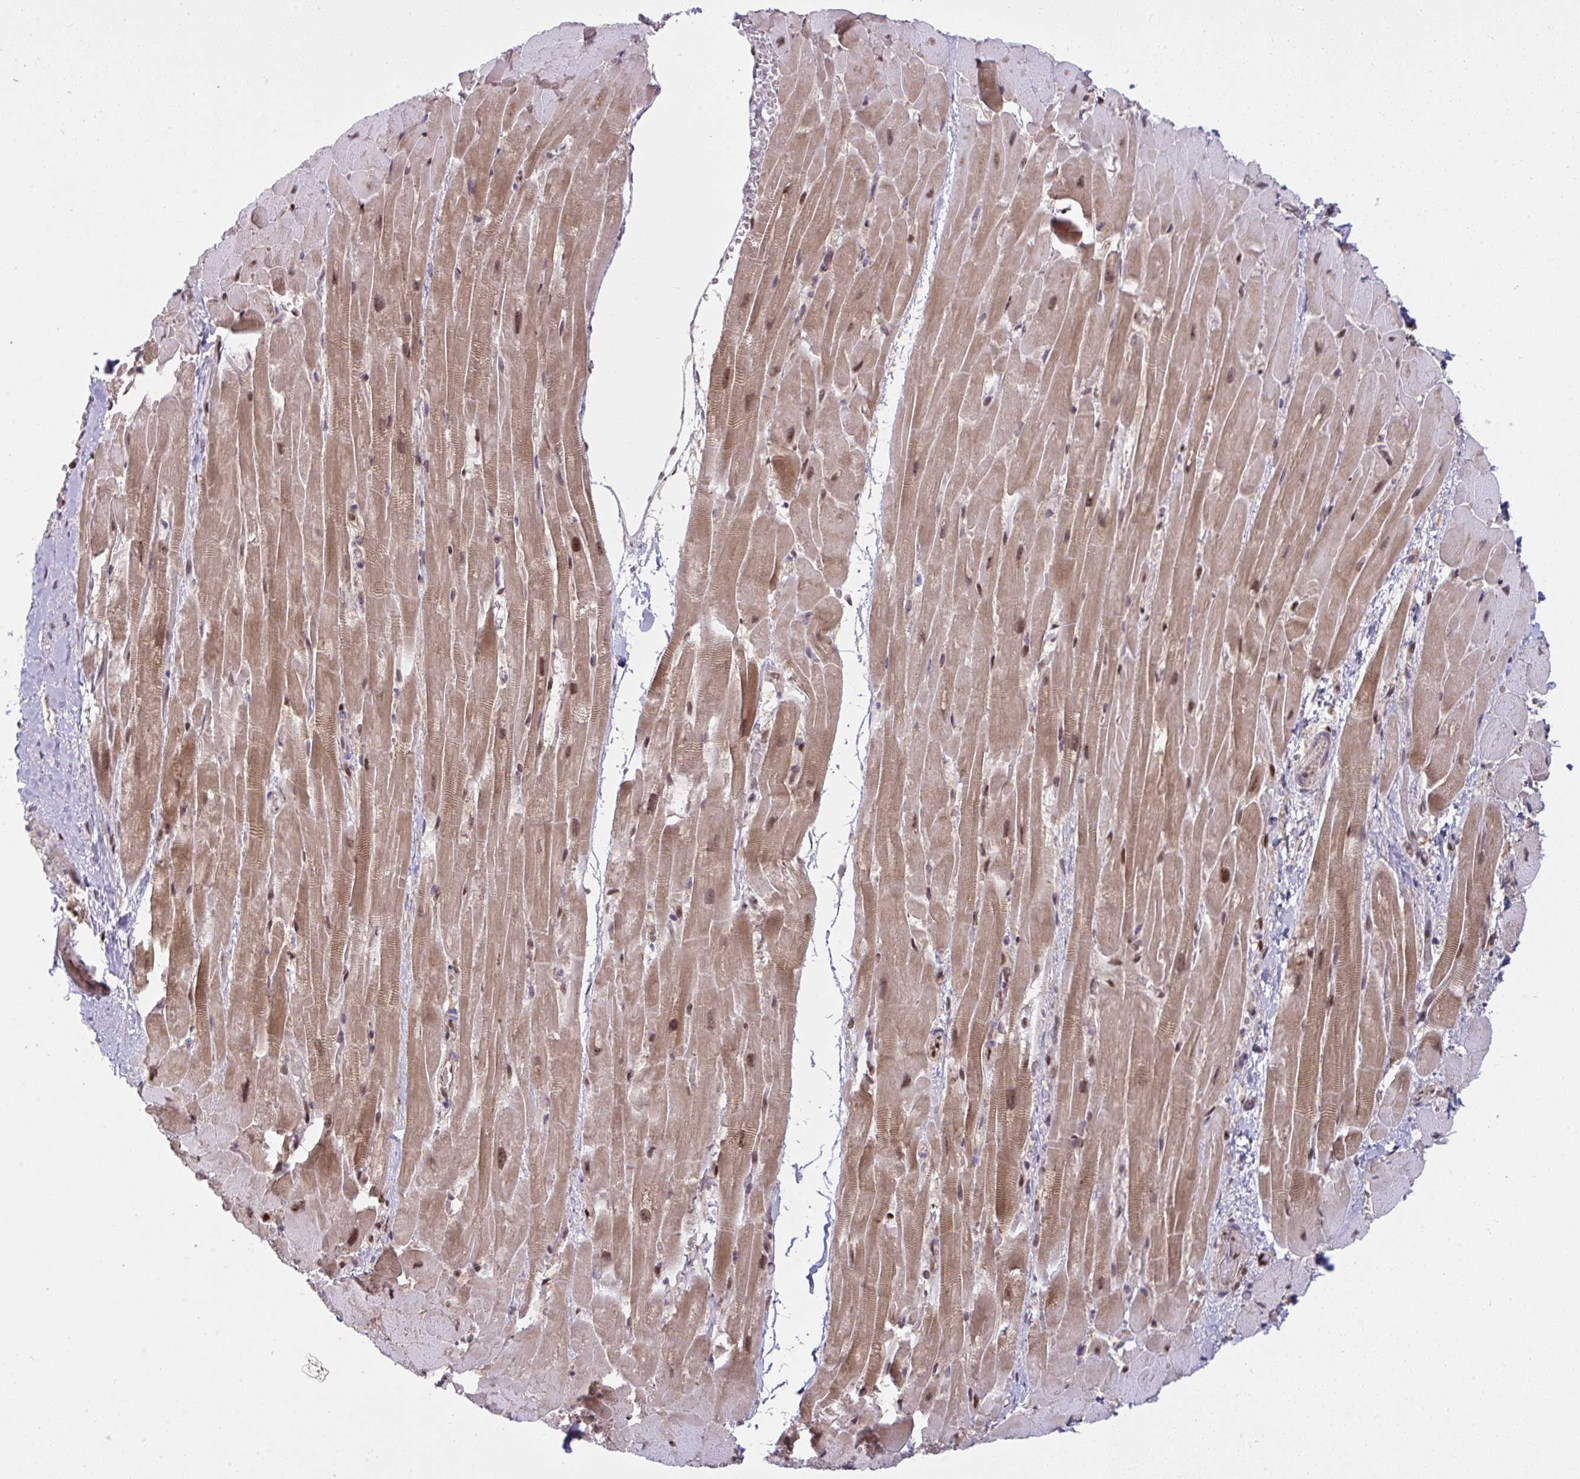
{"staining": {"intensity": "moderate", "quantity": ">75%", "location": "cytoplasmic/membranous,nuclear"}, "tissue": "heart muscle", "cell_type": "Cardiomyocytes", "image_type": "normal", "snomed": [{"axis": "morphology", "description": "Normal tissue, NOS"}, {"axis": "topography", "description": "Heart"}], "caption": "Immunohistochemistry staining of benign heart muscle, which shows medium levels of moderate cytoplasmic/membranous,nuclear positivity in approximately >75% of cardiomyocytes indicating moderate cytoplasmic/membranous,nuclear protein positivity. The staining was performed using DAB (3,3'-diaminobenzidine) (brown) for protein detection and nuclei were counterstained in hematoxylin (blue).", "gene": "KLF2", "patient": {"sex": "male", "age": 37}}